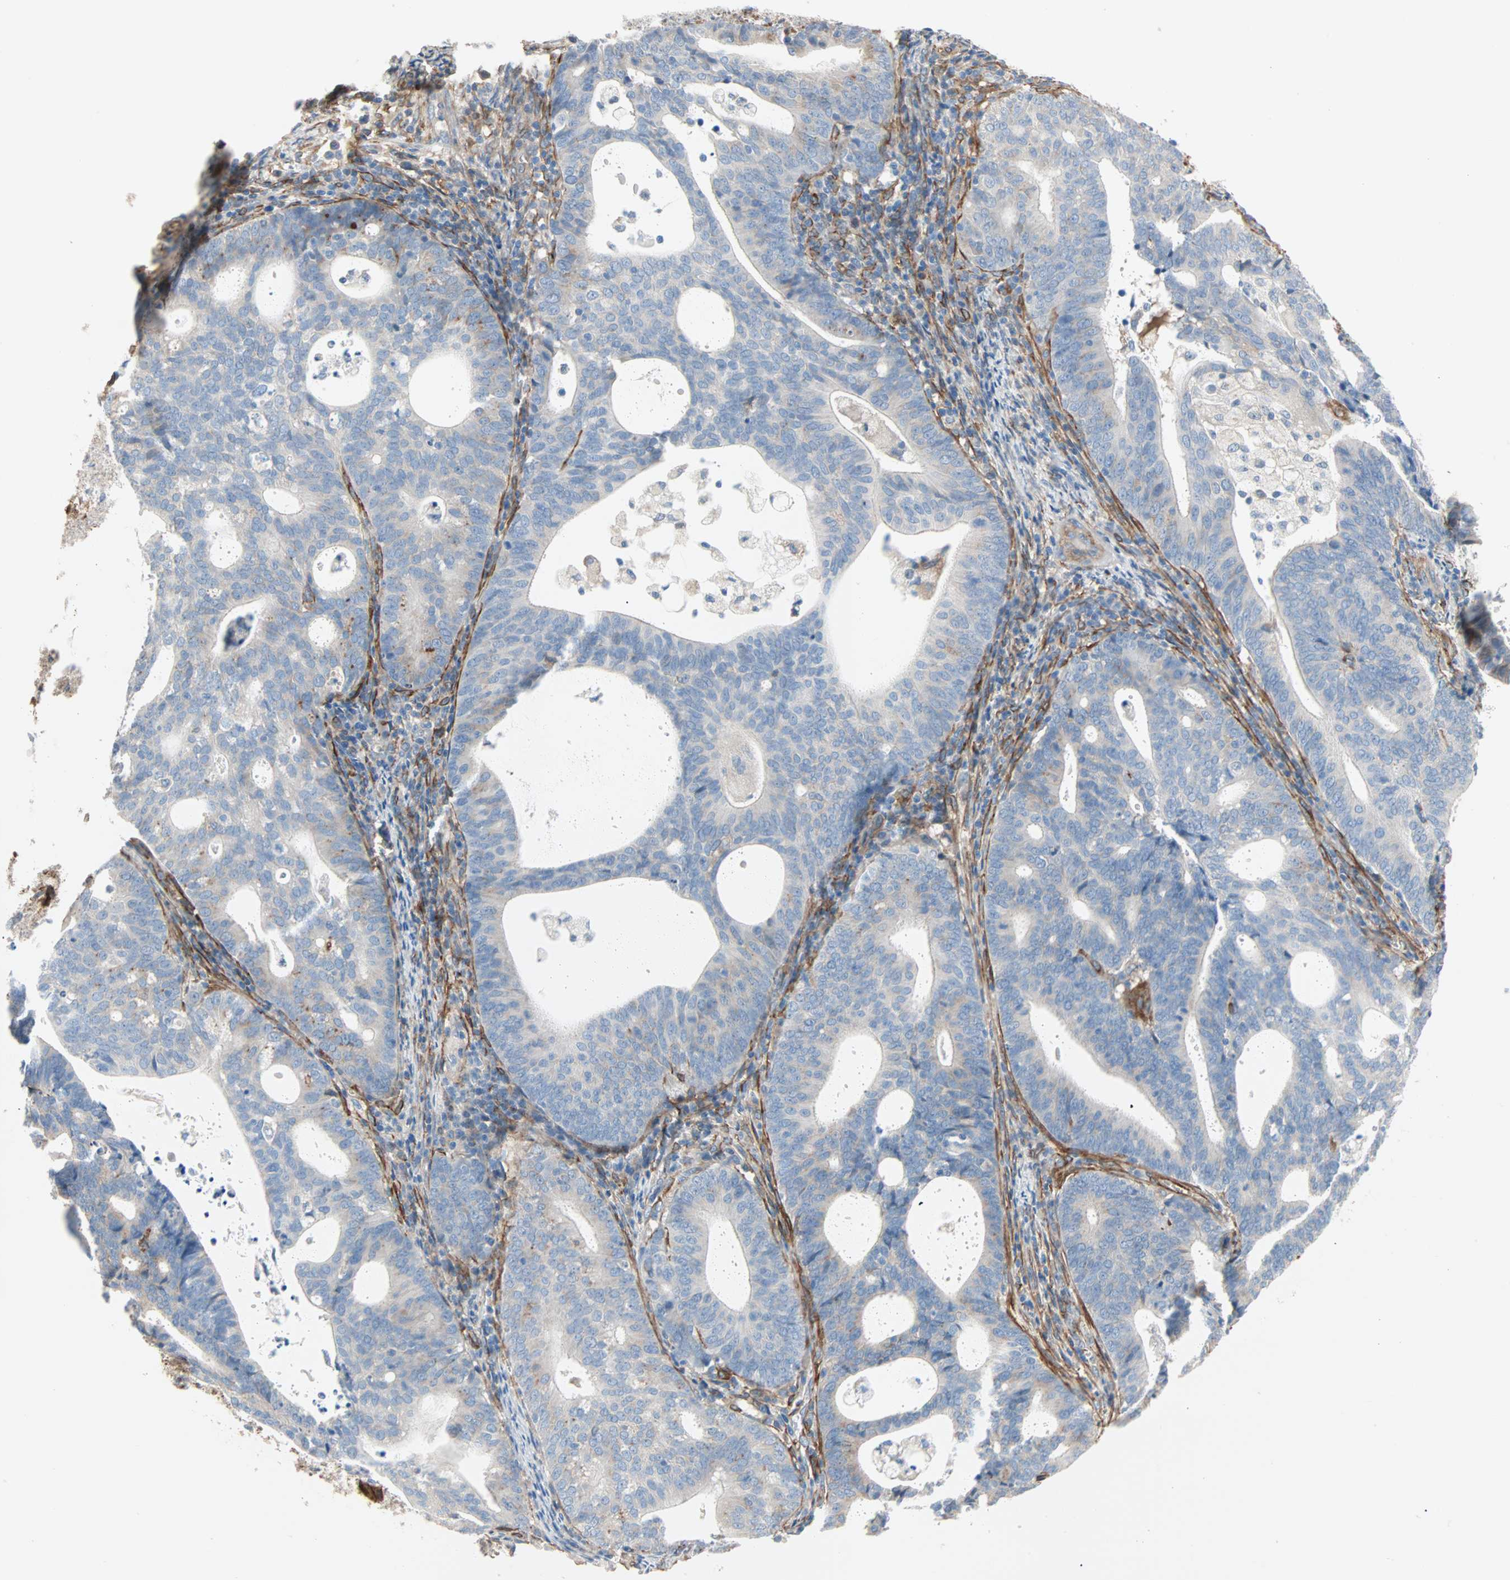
{"staining": {"intensity": "weak", "quantity": "25%-75%", "location": "cytoplasmic/membranous"}, "tissue": "endometrial cancer", "cell_type": "Tumor cells", "image_type": "cancer", "snomed": [{"axis": "morphology", "description": "Adenocarcinoma, NOS"}, {"axis": "topography", "description": "Uterus"}], "caption": "IHC image of neoplastic tissue: endometrial cancer (adenocarcinoma) stained using immunohistochemistry (IHC) exhibits low levels of weak protein expression localized specifically in the cytoplasmic/membranous of tumor cells, appearing as a cytoplasmic/membranous brown color.", "gene": "EPB41L2", "patient": {"sex": "female", "age": 83}}